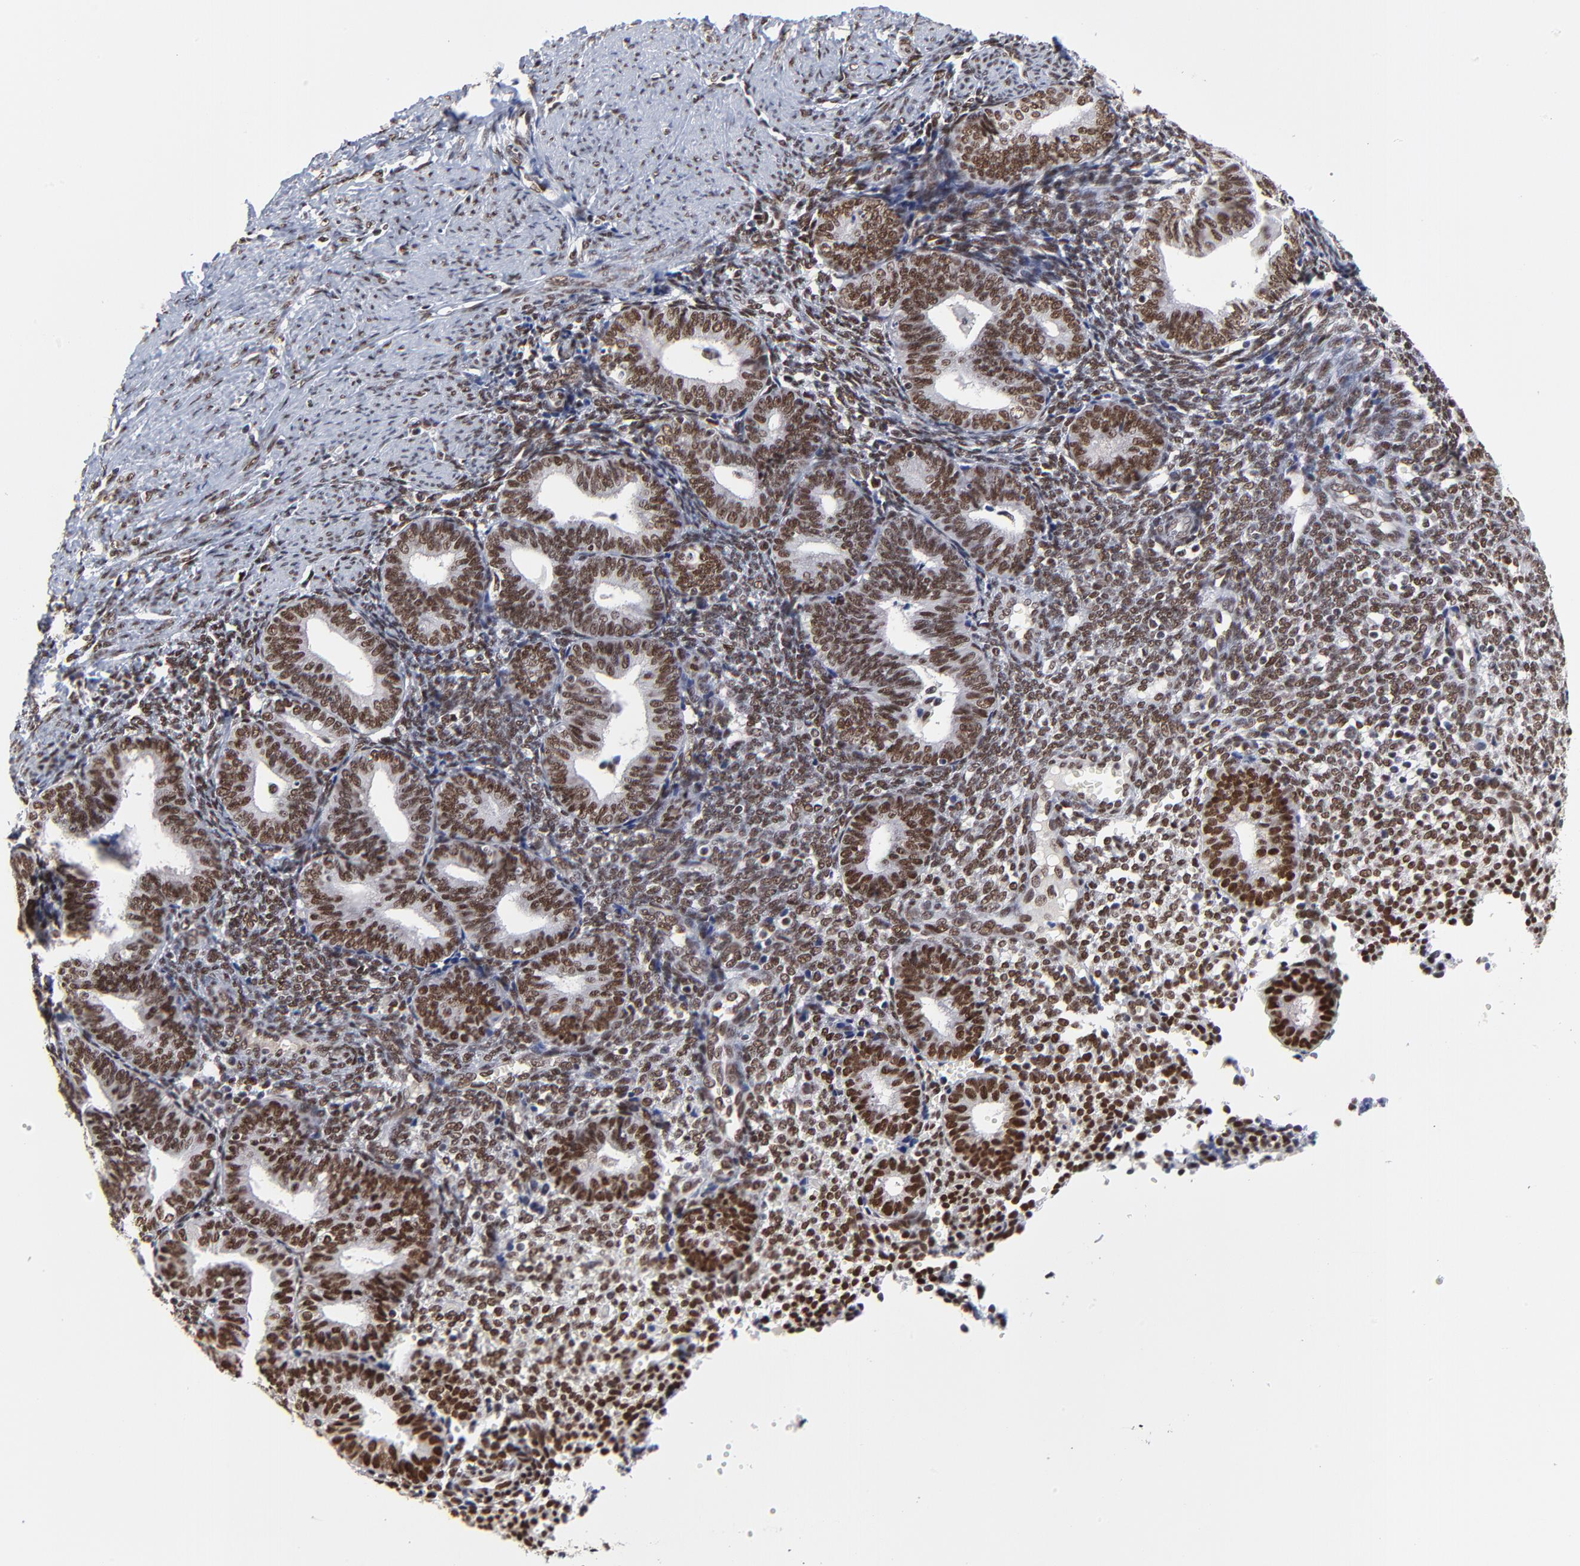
{"staining": {"intensity": "strong", "quantity": ">75%", "location": "nuclear"}, "tissue": "endometrium", "cell_type": "Cells in endometrial stroma", "image_type": "normal", "snomed": [{"axis": "morphology", "description": "Normal tissue, NOS"}, {"axis": "topography", "description": "Endometrium"}], "caption": "Cells in endometrial stroma reveal high levels of strong nuclear positivity in approximately >75% of cells in normal endometrium. Nuclei are stained in blue.", "gene": "ZMYM3", "patient": {"sex": "female", "age": 61}}